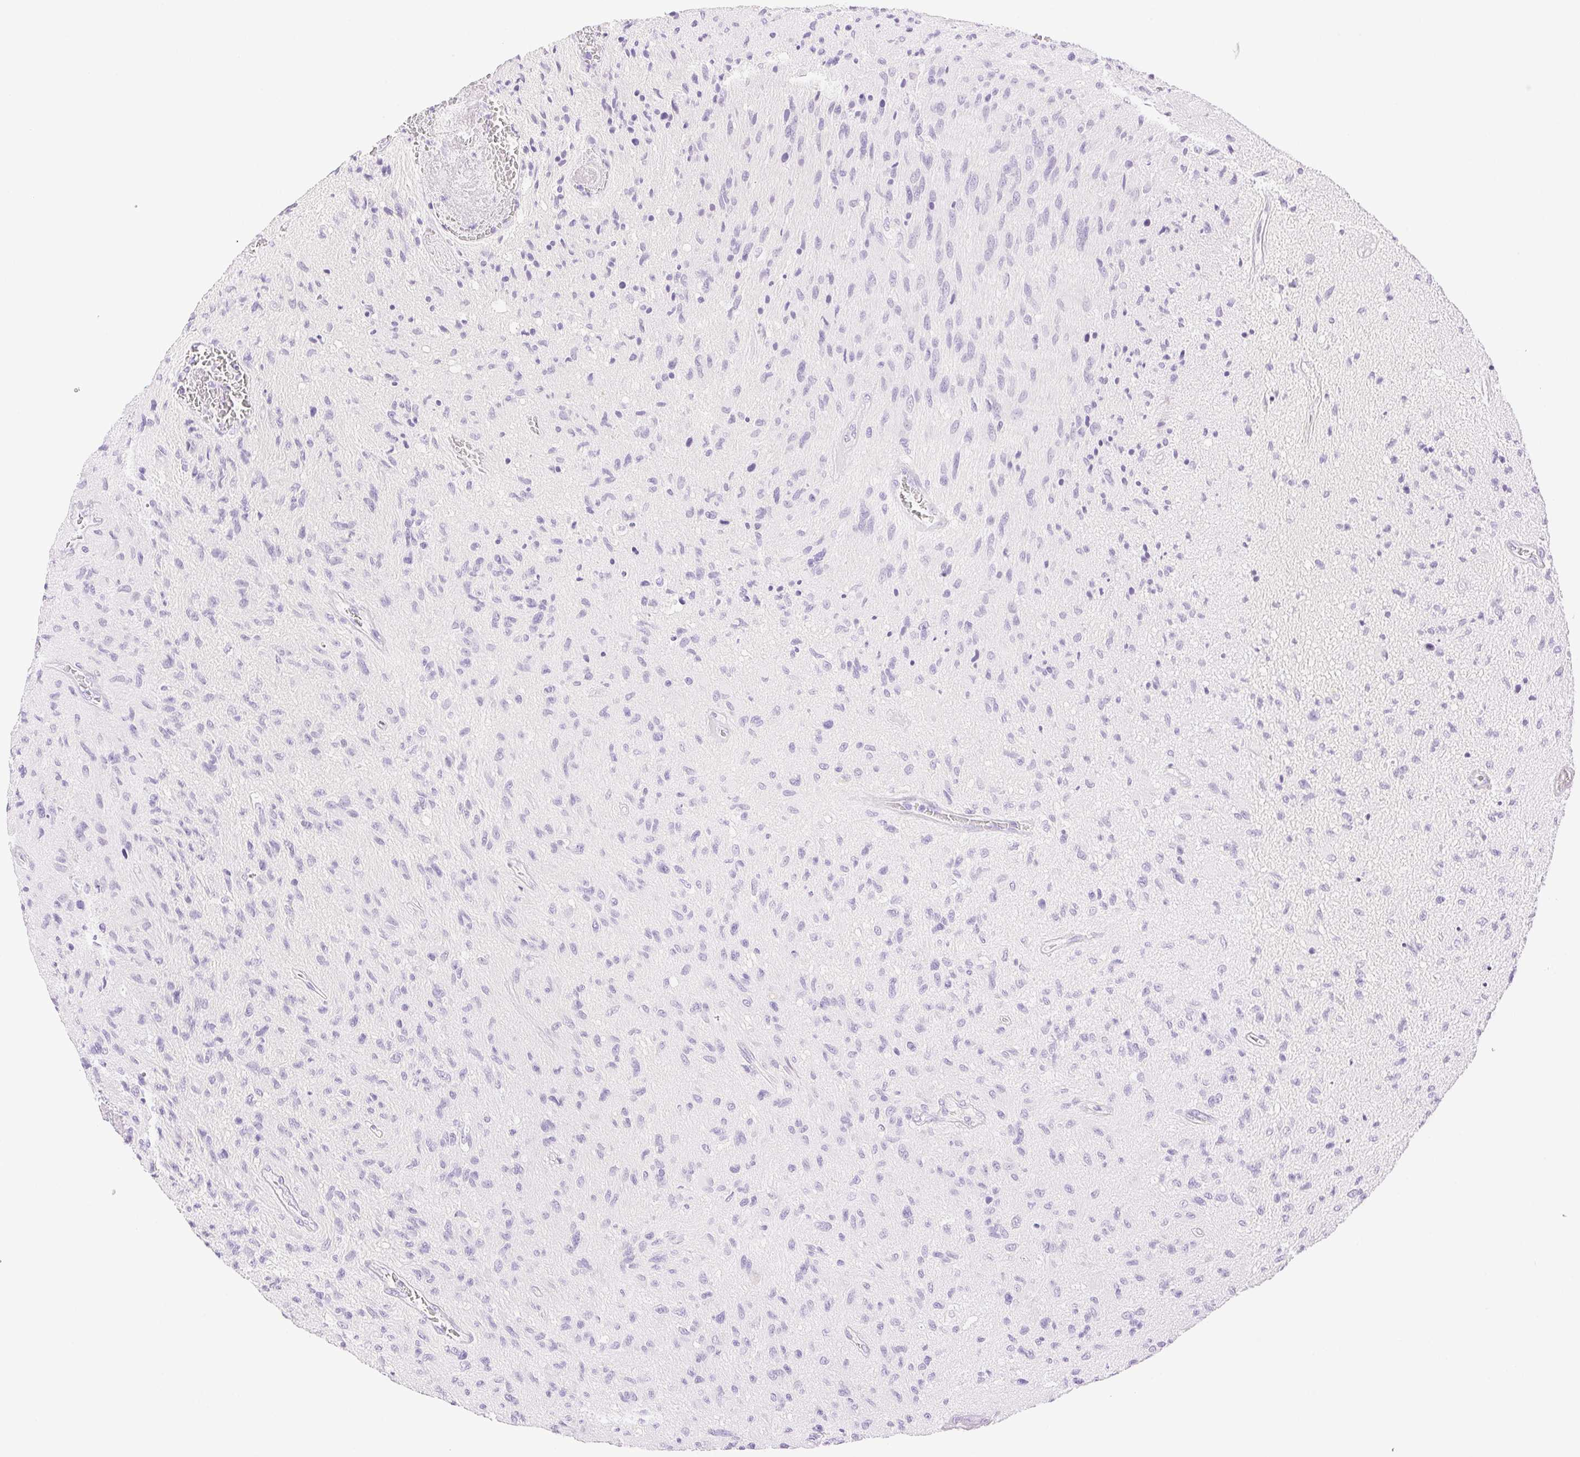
{"staining": {"intensity": "negative", "quantity": "none", "location": "none"}, "tissue": "glioma", "cell_type": "Tumor cells", "image_type": "cancer", "snomed": [{"axis": "morphology", "description": "Glioma, malignant, High grade"}, {"axis": "topography", "description": "Brain"}], "caption": "The micrograph displays no significant positivity in tumor cells of glioma. Brightfield microscopy of immunohistochemistry (IHC) stained with DAB (3,3'-diaminobenzidine) (brown) and hematoxylin (blue), captured at high magnification.", "gene": "SPACA4", "patient": {"sex": "male", "age": 54}}